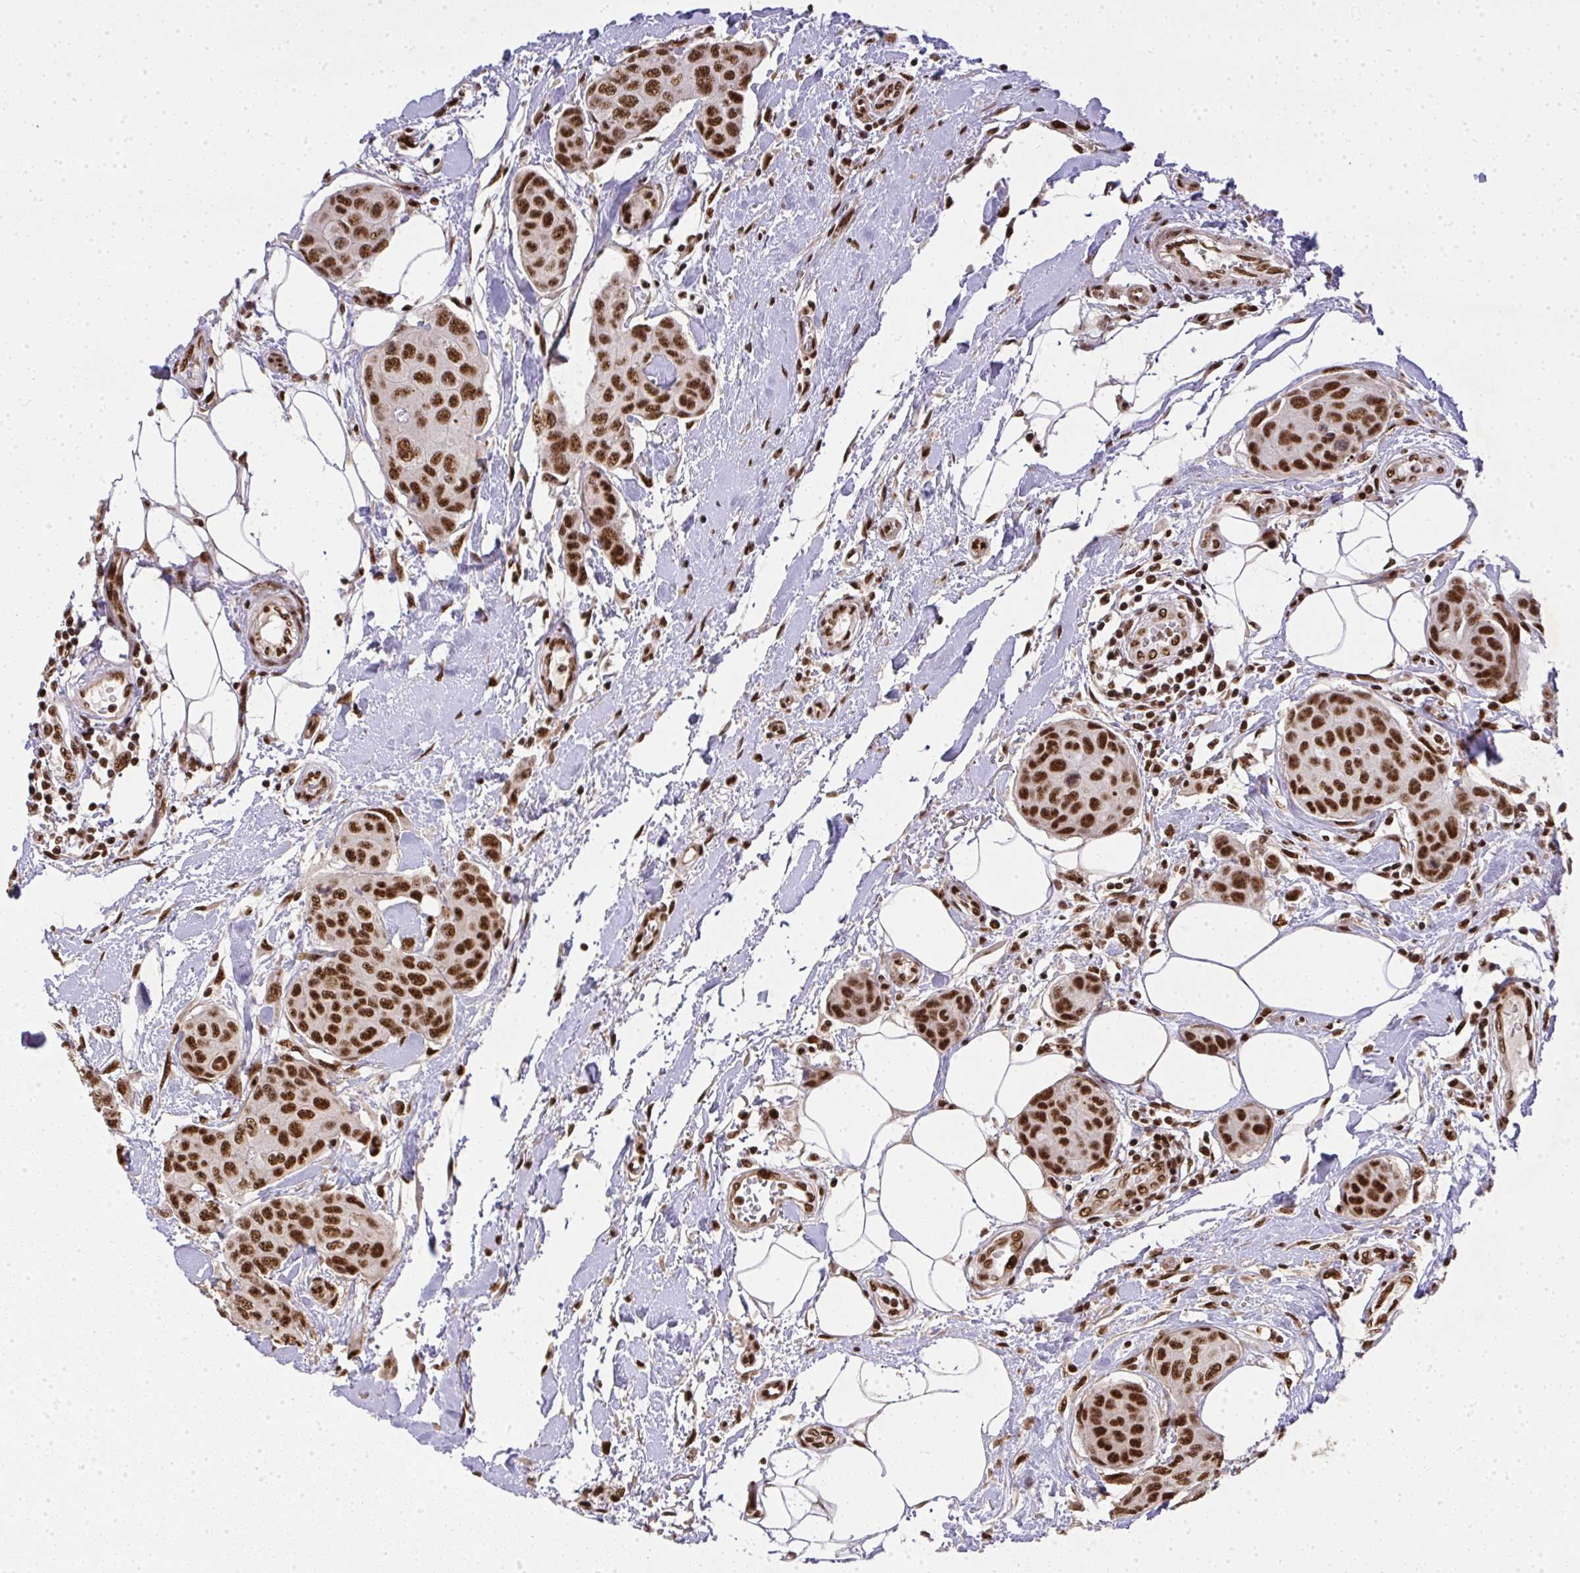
{"staining": {"intensity": "strong", "quantity": ">75%", "location": "nuclear"}, "tissue": "breast cancer", "cell_type": "Tumor cells", "image_type": "cancer", "snomed": [{"axis": "morphology", "description": "Duct carcinoma"}, {"axis": "topography", "description": "Breast"}, {"axis": "topography", "description": "Lymph node"}], "caption": "Immunohistochemical staining of human breast cancer (intraductal carcinoma) exhibits strong nuclear protein expression in approximately >75% of tumor cells.", "gene": "U2AF1", "patient": {"sex": "female", "age": 80}}